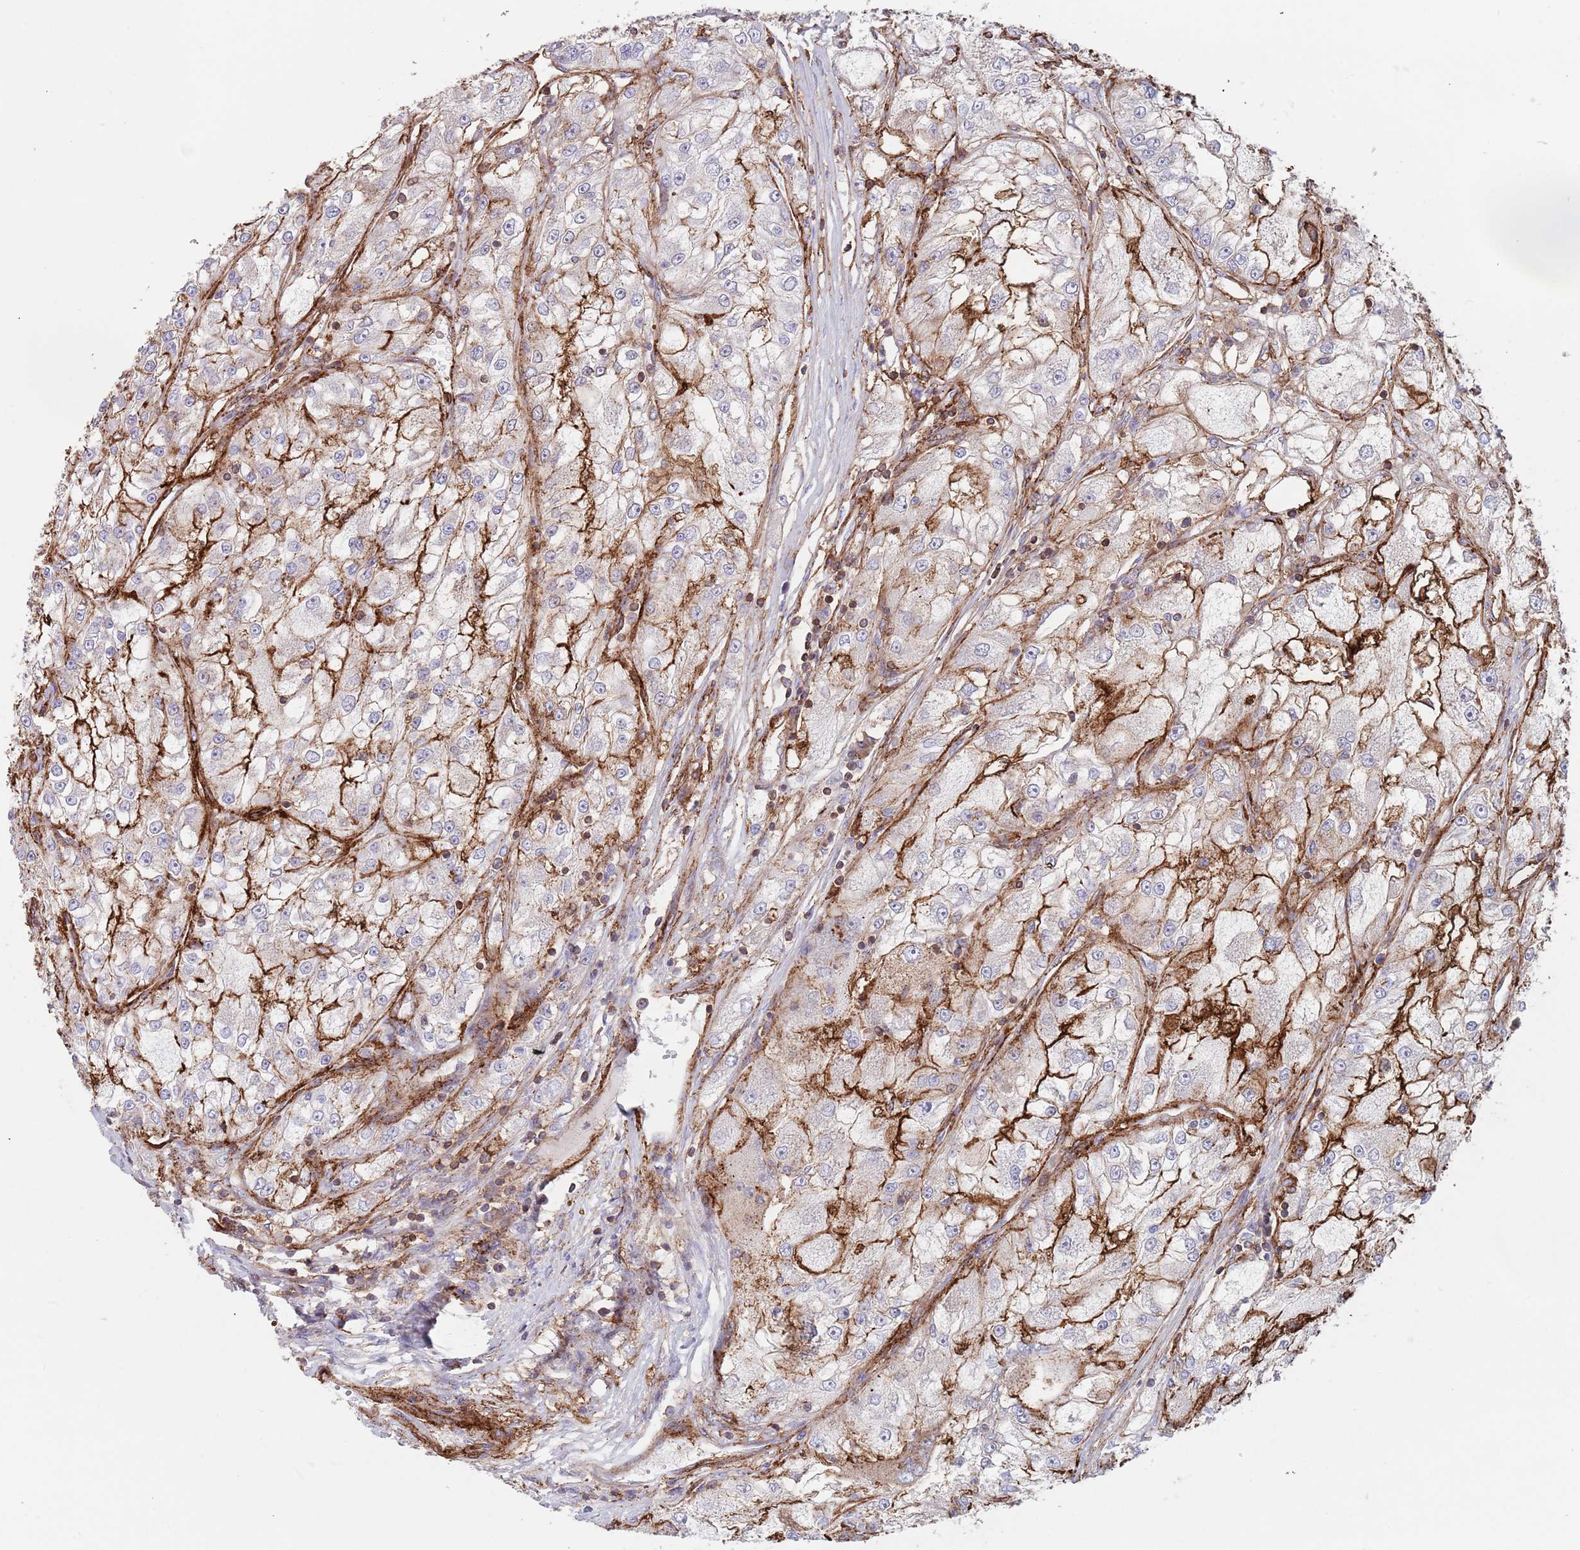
{"staining": {"intensity": "weak", "quantity": "<25%", "location": "cytoplasmic/membranous"}, "tissue": "renal cancer", "cell_type": "Tumor cells", "image_type": "cancer", "snomed": [{"axis": "morphology", "description": "Adenocarcinoma, NOS"}, {"axis": "topography", "description": "Kidney"}], "caption": "High magnification brightfield microscopy of renal adenocarcinoma stained with DAB (brown) and counterstained with hematoxylin (blue): tumor cells show no significant staining.", "gene": "RNF144A", "patient": {"sex": "female", "age": 72}}